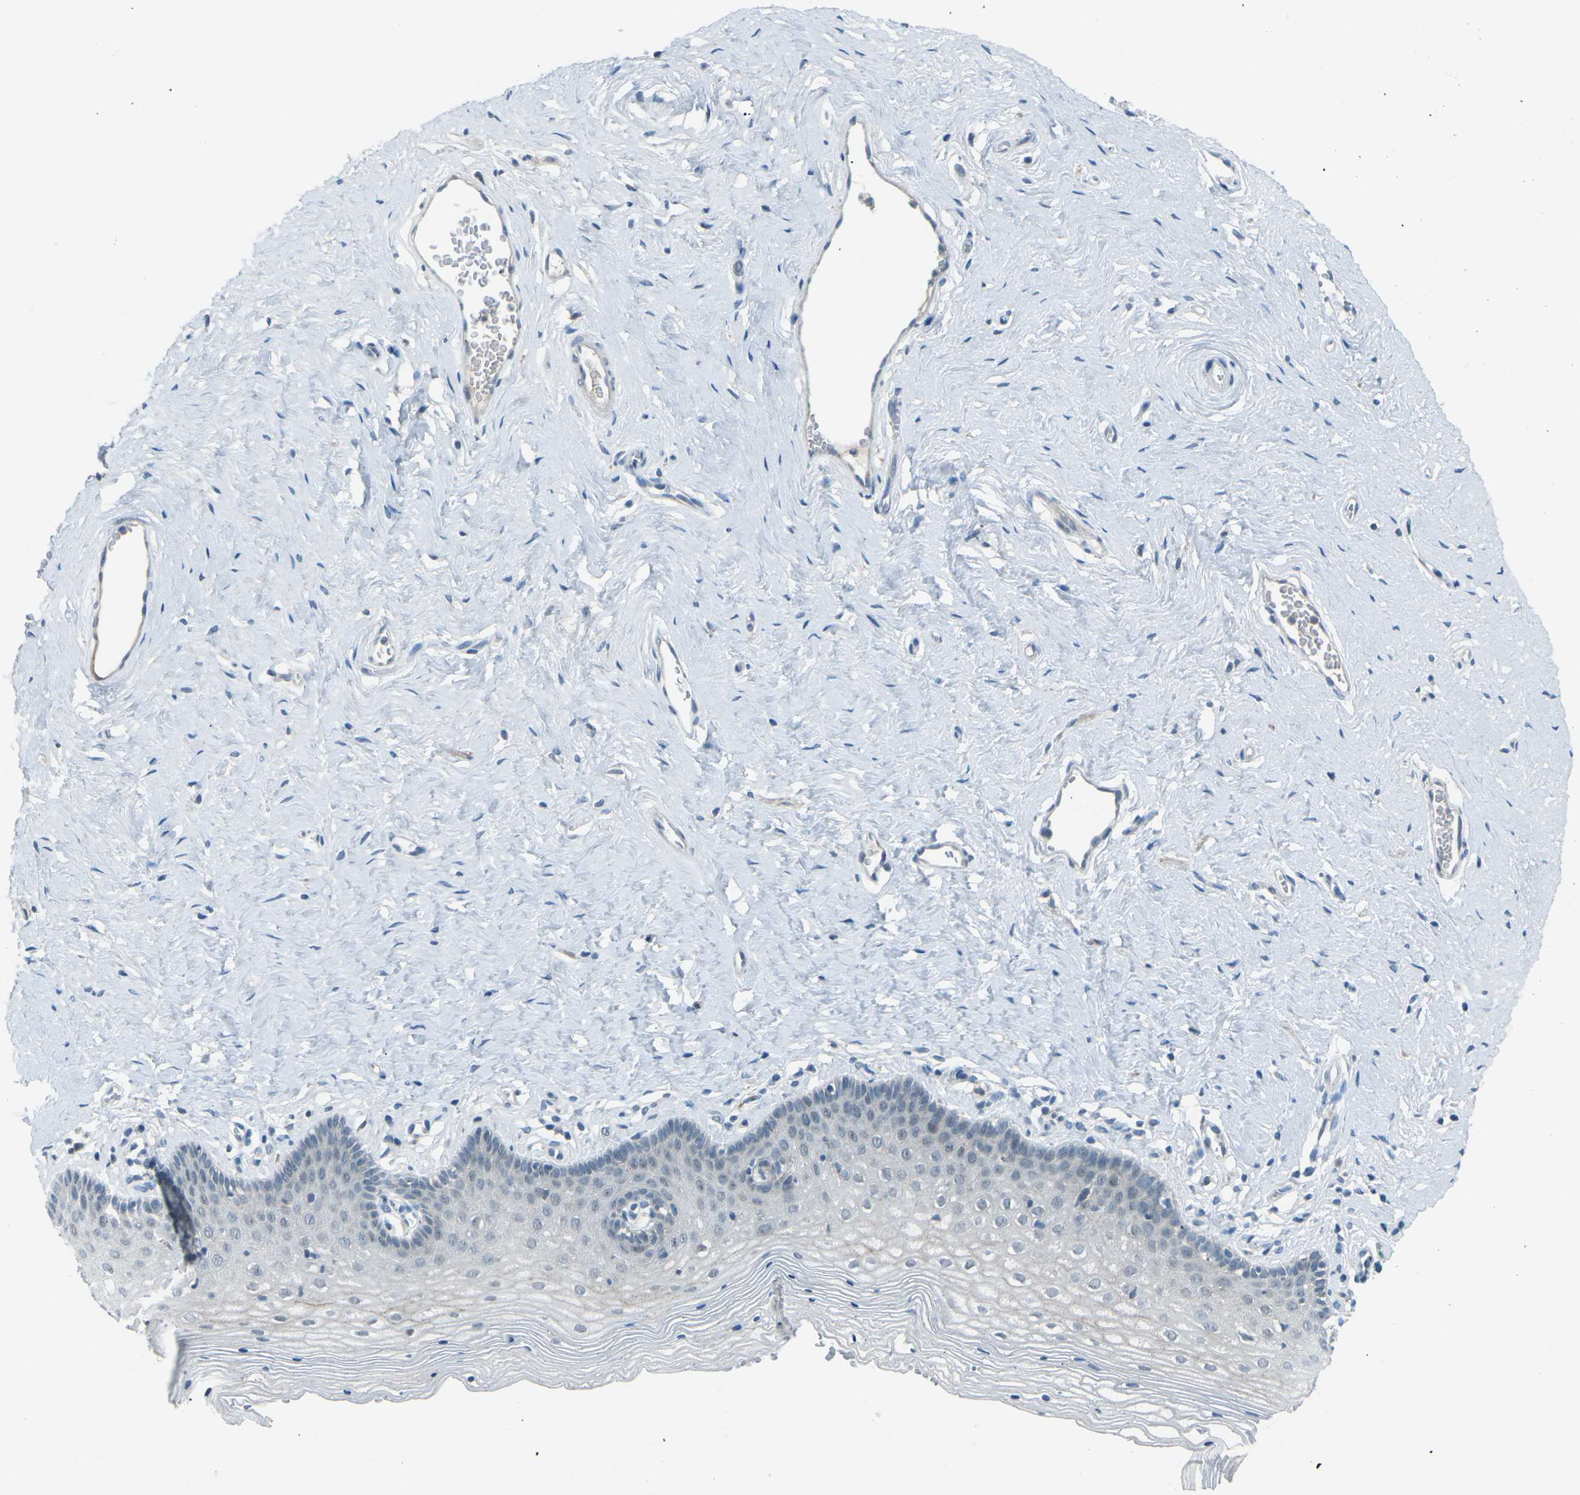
{"staining": {"intensity": "moderate", "quantity": "<25%", "location": "cytoplasmic/membranous"}, "tissue": "vagina", "cell_type": "Squamous epithelial cells", "image_type": "normal", "snomed": [{"axis": "morphology", "description": "Normal tissue, NOS"}, {"axis": "topography", "description": "Vagina"}], "caption": "IHC of normal human vagina shows low levels of moderate cytoplasmic/membranous positivity in about <25% of squamous epithelial cells. (Brightfield microscopy of DAB IHC at high magnification).", "gene": "PRKCA", "patient": {"sex": "female", "age": 32}}